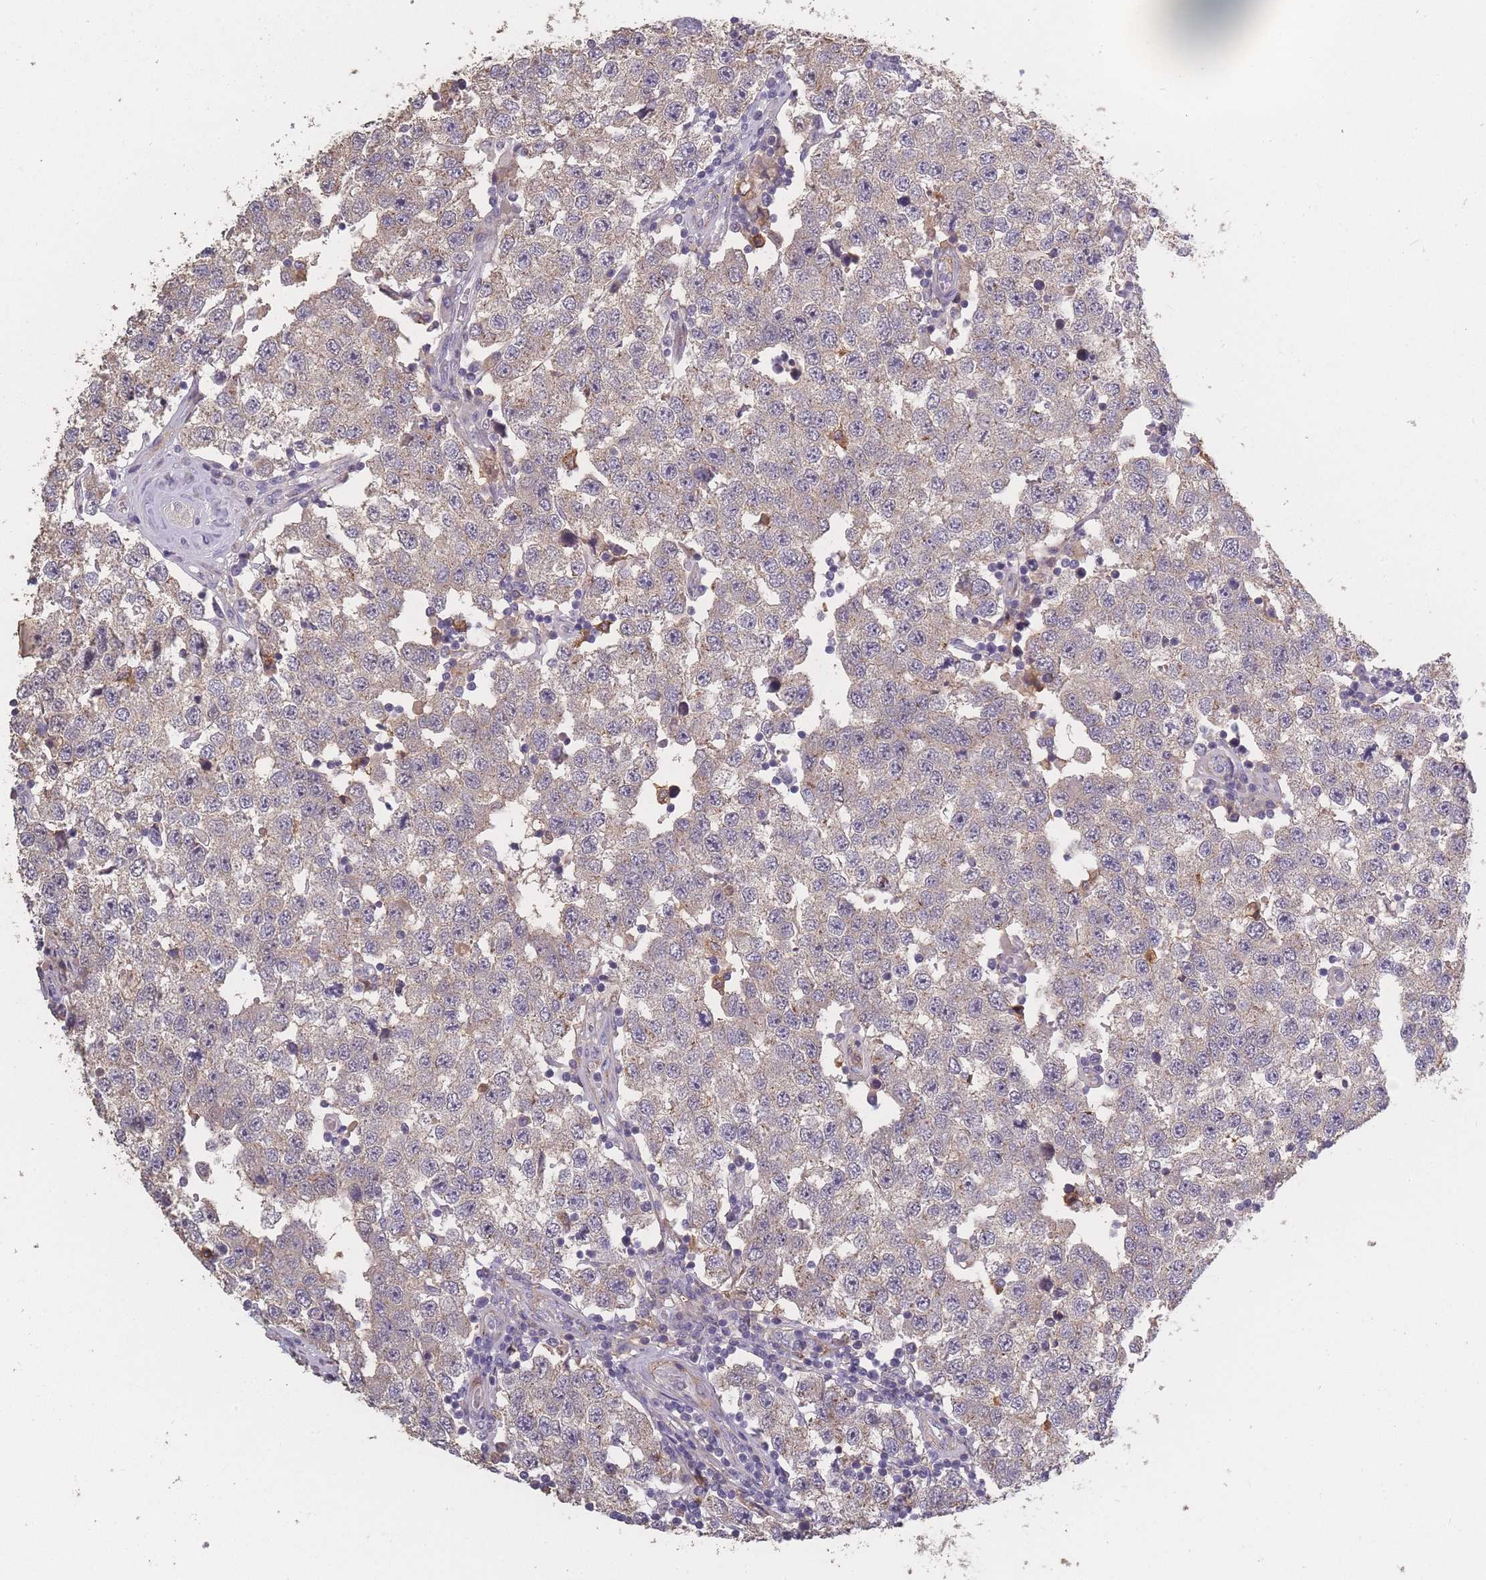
{"staining": {"intensity": "negative", "quantity": "none", "location": "none"}, "tissue": "testis cancer", "cell_type": "Tumor cells", "image_type": "cancer", "snomed": [{"axis": "morphology", "description": "Seminoma, NOS"}, {"axis": "topography", "description": "Testis"}], "caption": "Histopathology image shows no protein staining in tumor cells of testis cancer tissue.", "gene": "BST1", "patient": {"sex": "male", "age": 34}}